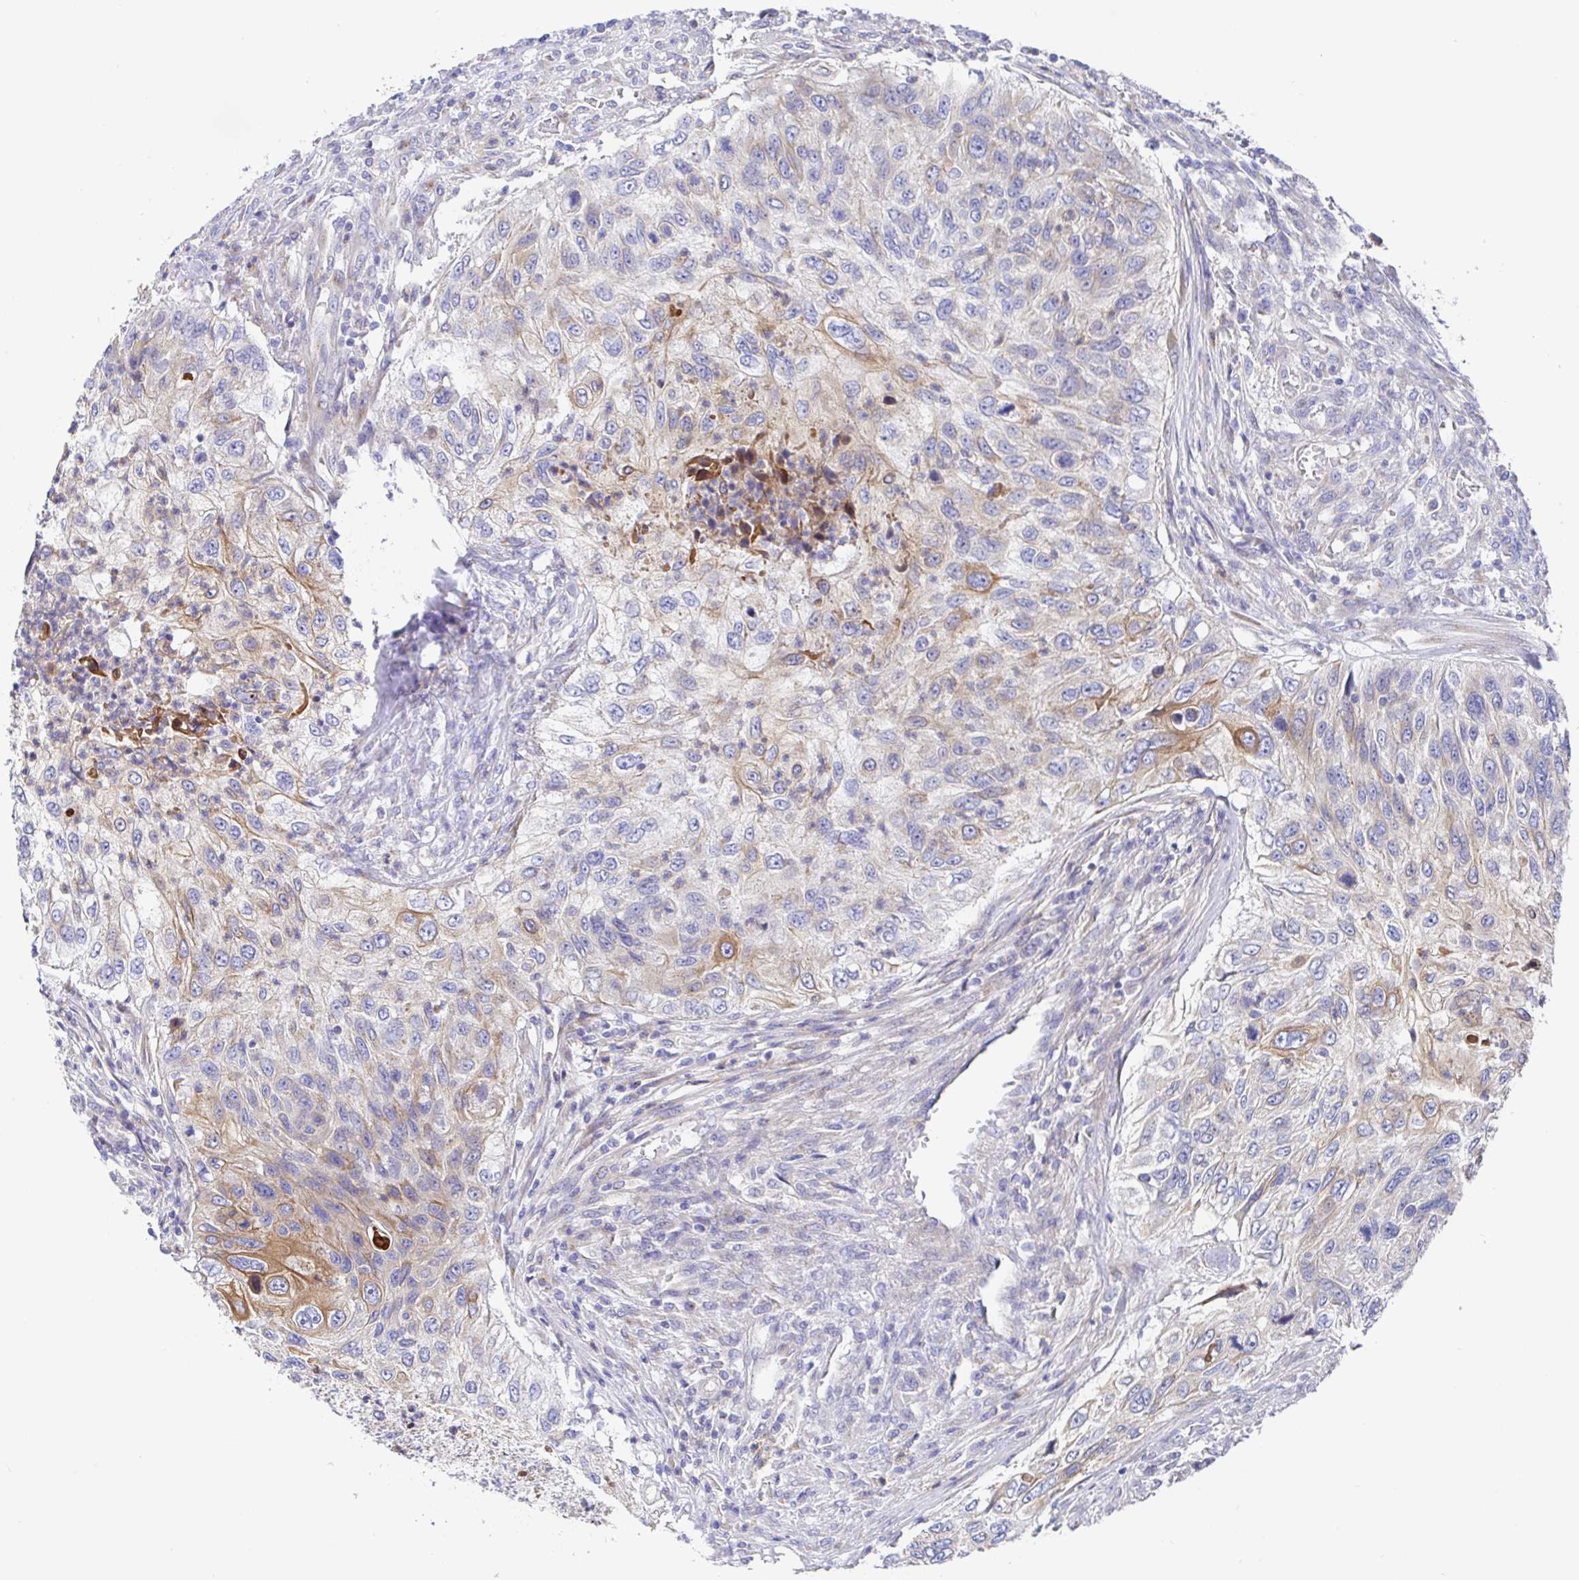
{"staining": {"intensity": "weak", "quantity": "<25%", "location": "cytoplasmic/membranous"}, "tissue": "urothelial cancer", "cell_type": "Tumor cells", "image_type": "cancer", "snomed": [{"axis": "morphology", "description": "Urothelial carcinoma, High grade"}, {"axis": "topography", "description": "Urinary bladder"}], "caption": "High power microscopy micrograph of an immunohistochemistry histopathology image of urothelial cancer, revealing no significant expression in tumor cells. (DAB IHC, high magnification).", "gene": "GOLGA1", "patient": {"sex": "female", "age": 60}}